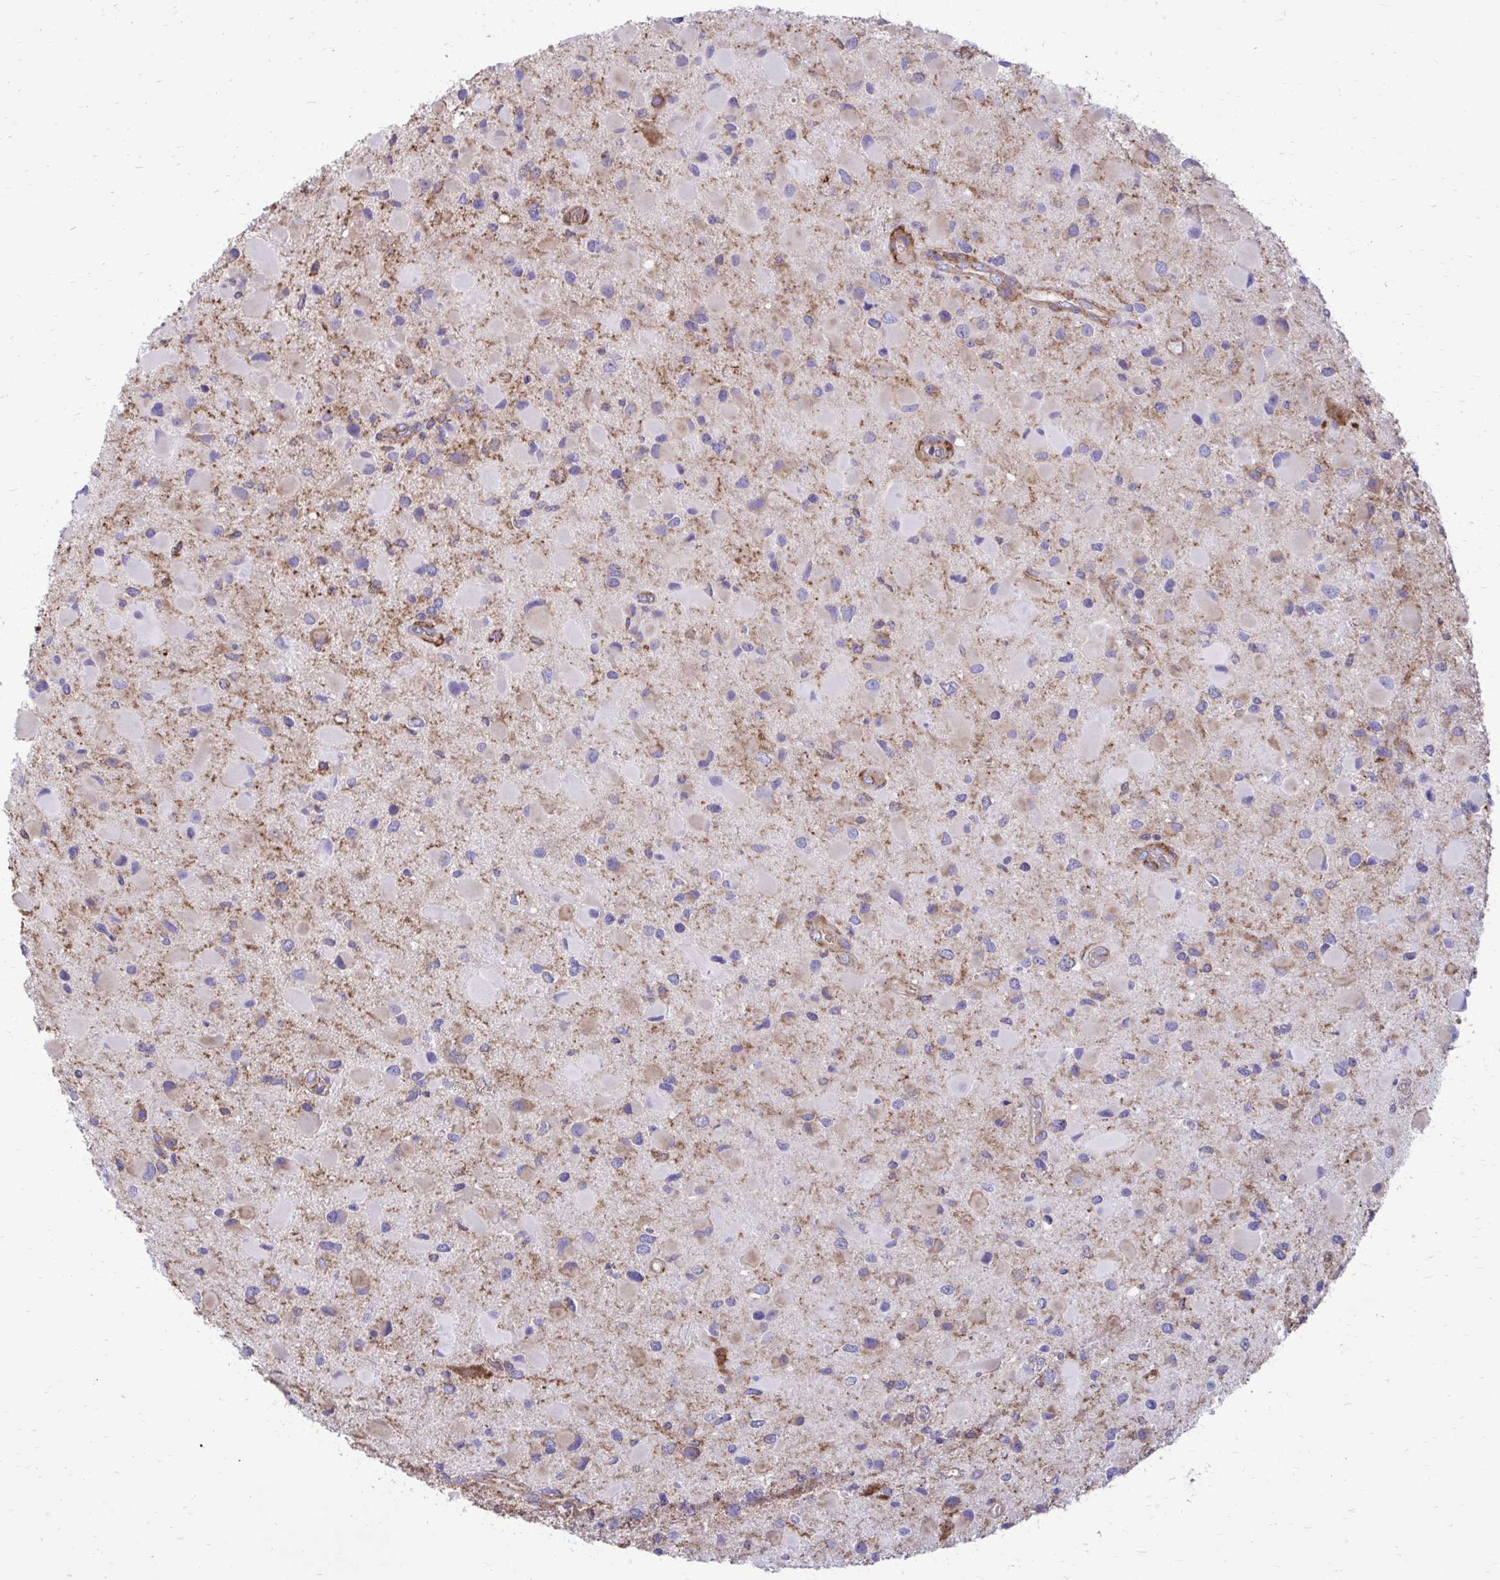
{"staining": {"intensity": "moderate", "quantity": "25%-75%", "location": "cytoplasmic/membranous"}, "tissue": "glioma", "cell_type": "Tumor cells", "image_type": "cancer", "snomed": [{"axis": "morphology", "description": "Glioma, malignant, Low grade"}, {"axis": "topography", "description": "Brain"}], "caption": "This is a micrograph of immunohistochemistry staining of glioma, which shows moderate staining in the cytoplasmic/membranous of tumor cells.", "gene": "CLTA", "patient": {"sex": "female", "age": 32}}